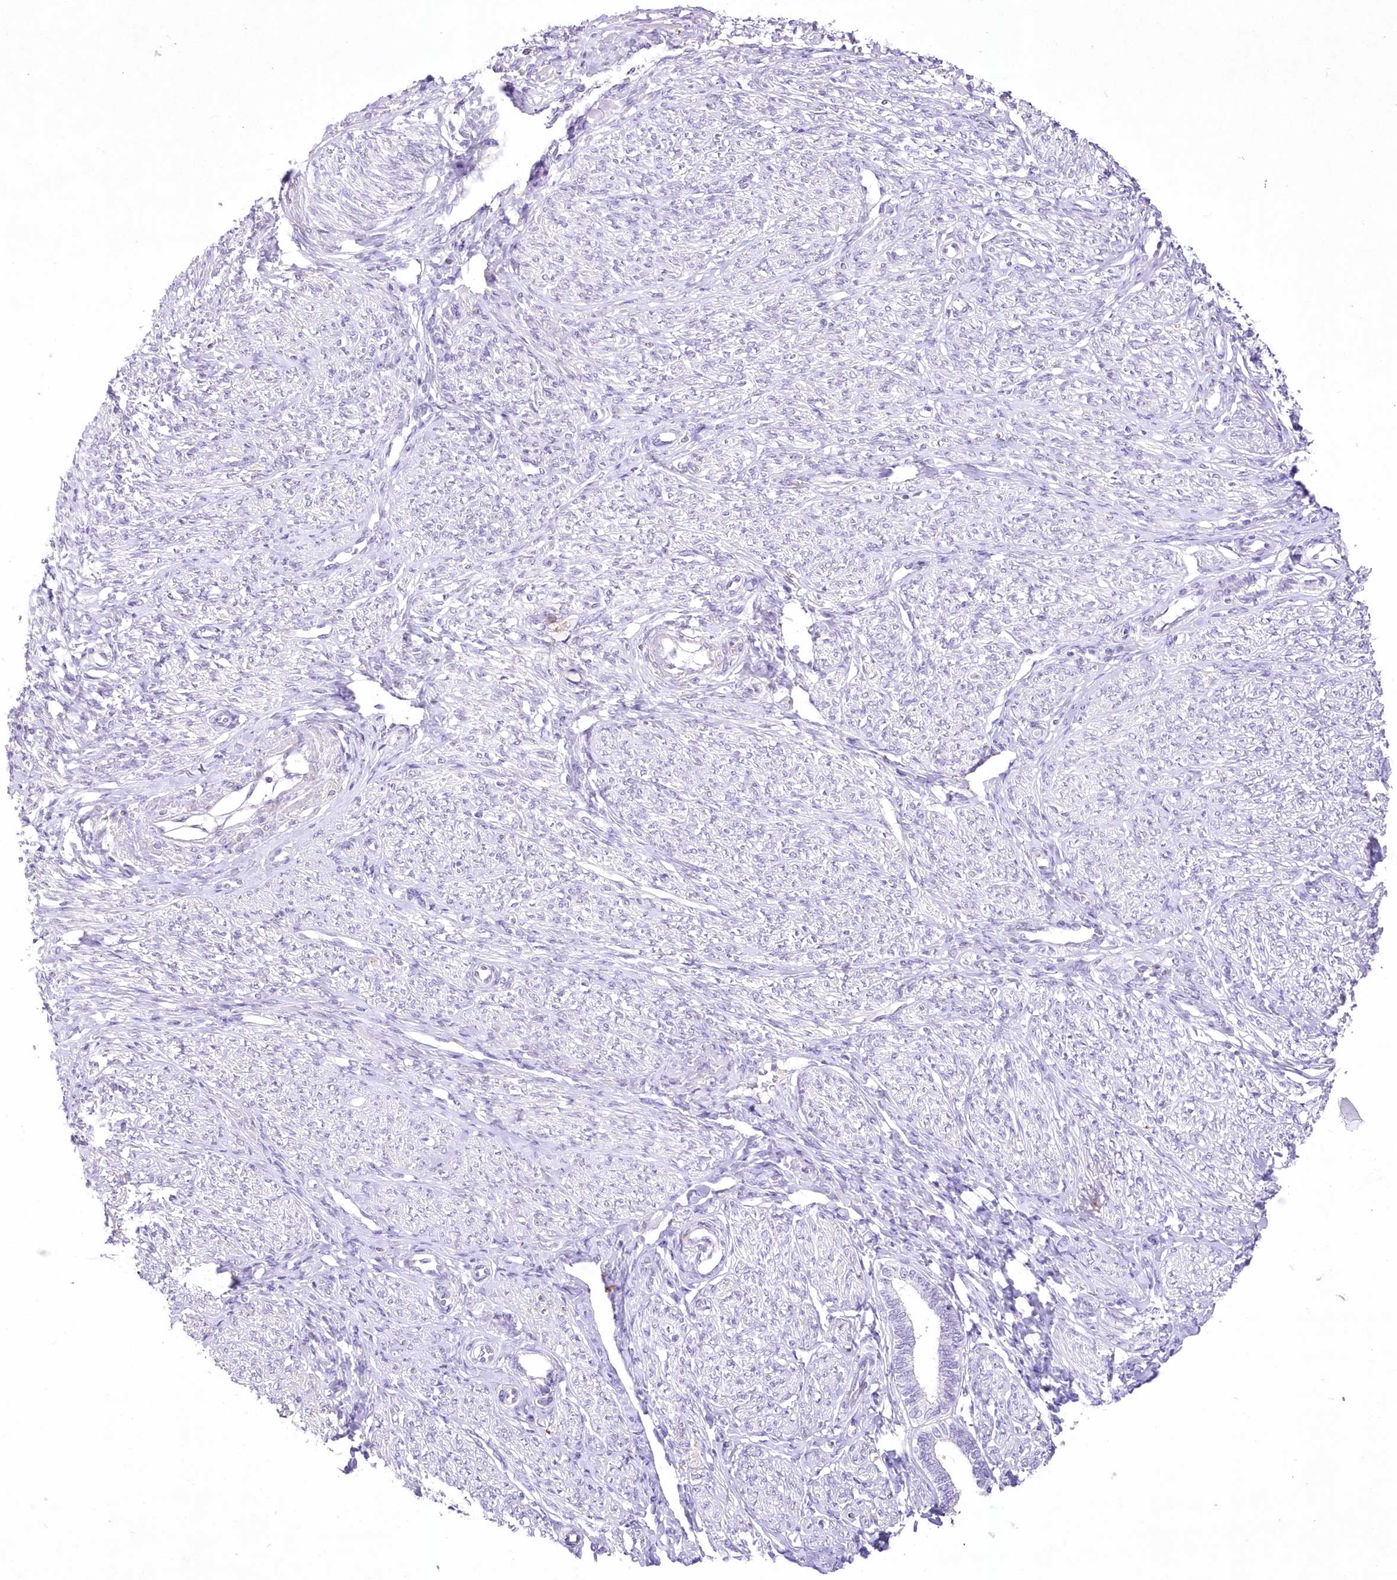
{"staining": {"intensity": "negative", "quantity": "none", "location": "none"}, "tissue": "endometrium", "cell_type": "Cells in endometrial stroma", "image_type": "normal", "snomed": [{"axis": "morphology", "description": "Normal tissue, NOS"}, {"axis": "topography", "description": "Endometrium"}], "caption": "IHC of unremarkable endometrium displays no positivity in cells in endometrial stroma. (DAB (3,3'-diaminobenzidine) IHC visualized using brightfield microscopy, high magnification).", "gene": "ENSG00000275740", "patient": {"sex": "female", "age": 72}}